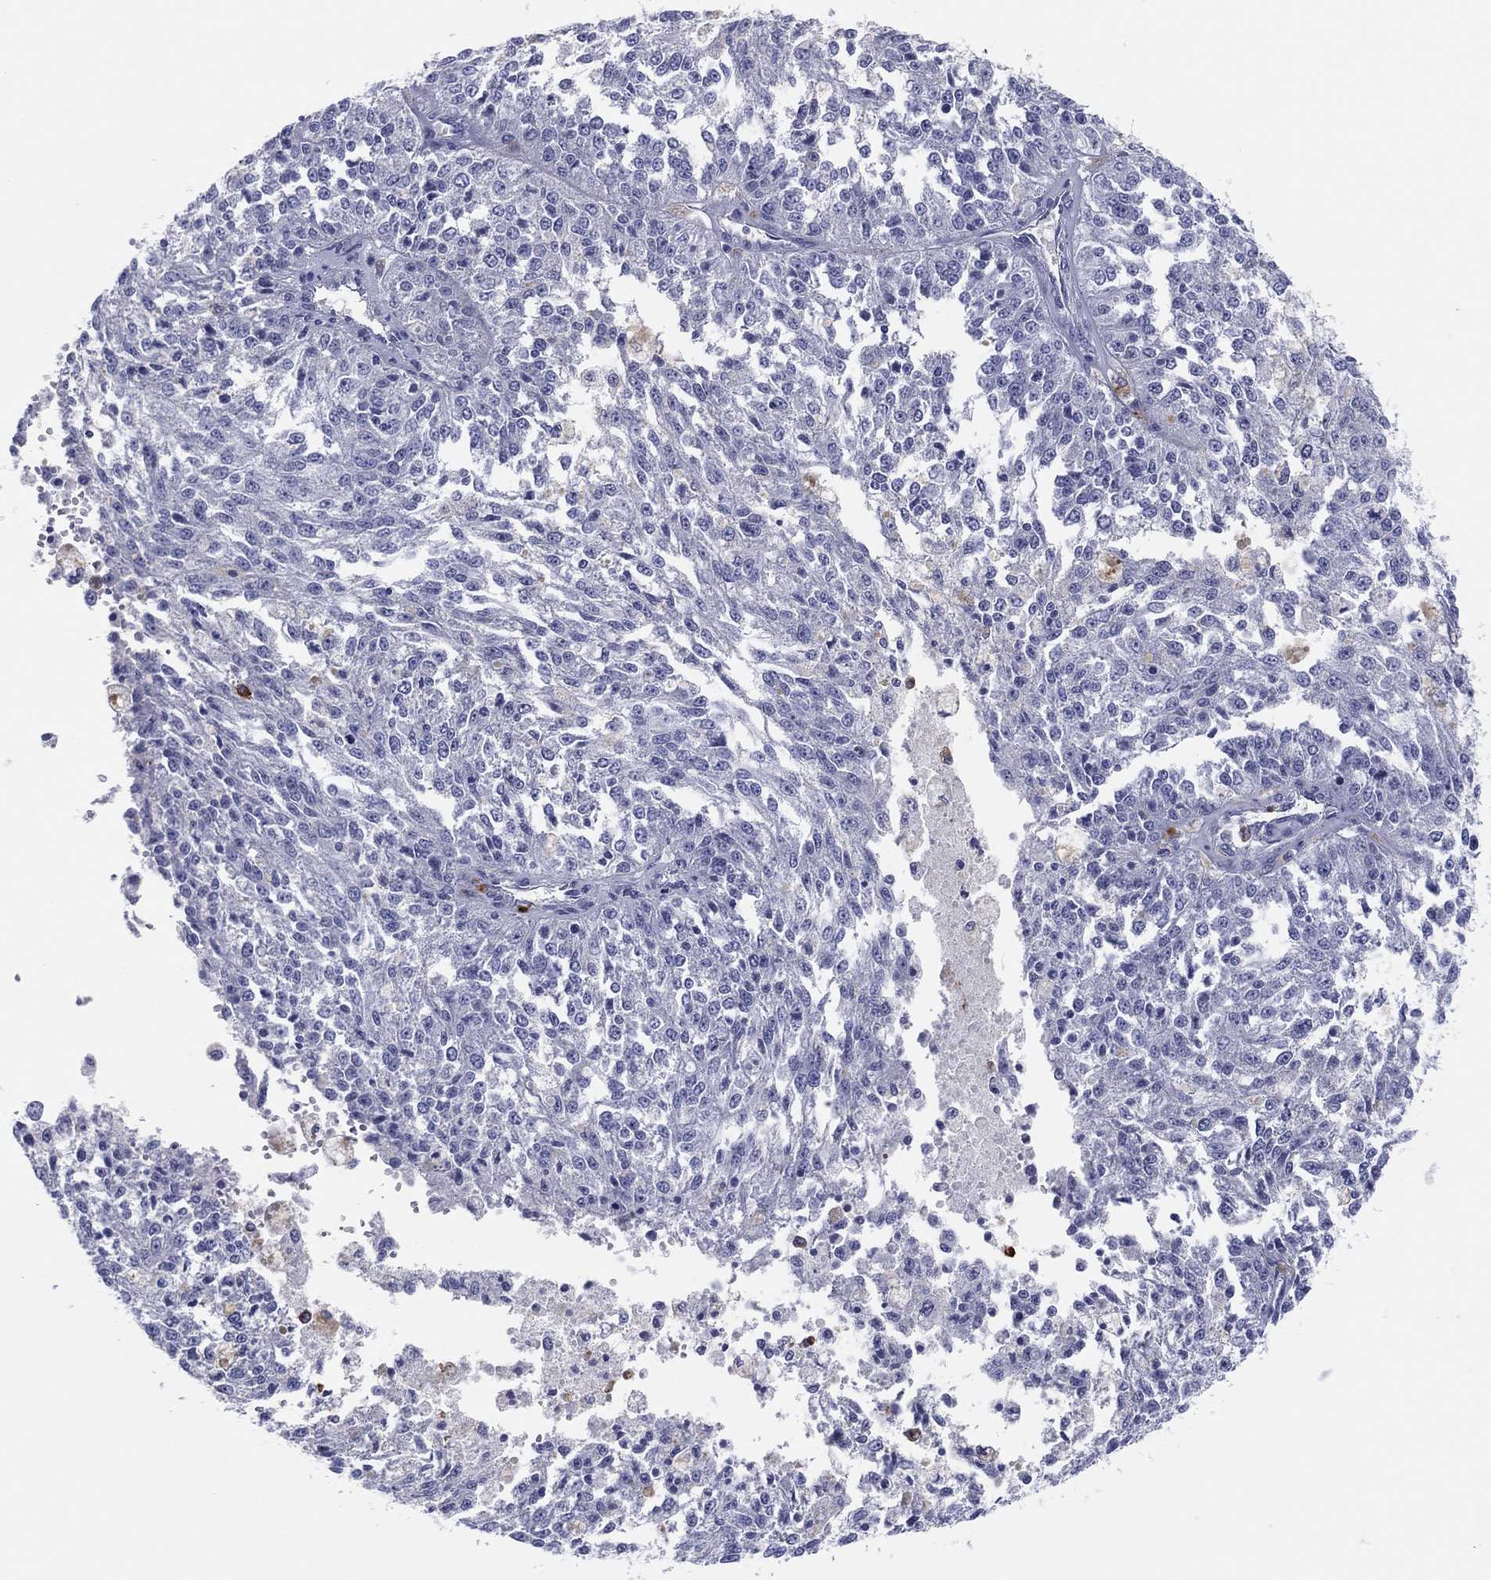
{"staining": {"intensity": "negative", "quantity": "none", "location": "none"}, "tissue": "melanoma", "cell_type": "Tumor cells", "image_type": "cancer", "snomed": [{"axis": "morphology", "description": "Malignant melanoma, Metastatic site"}, {"axis": "topography", "description": "Lymph node"}], "caption": "This is an immunohistochemistry (IHC) histopathology image of human malignant melanoma (metastatic site). There is no positivity in tumor cells.", "gene": "PLAC8", "patient": {"sex": "female", "age": 64}}